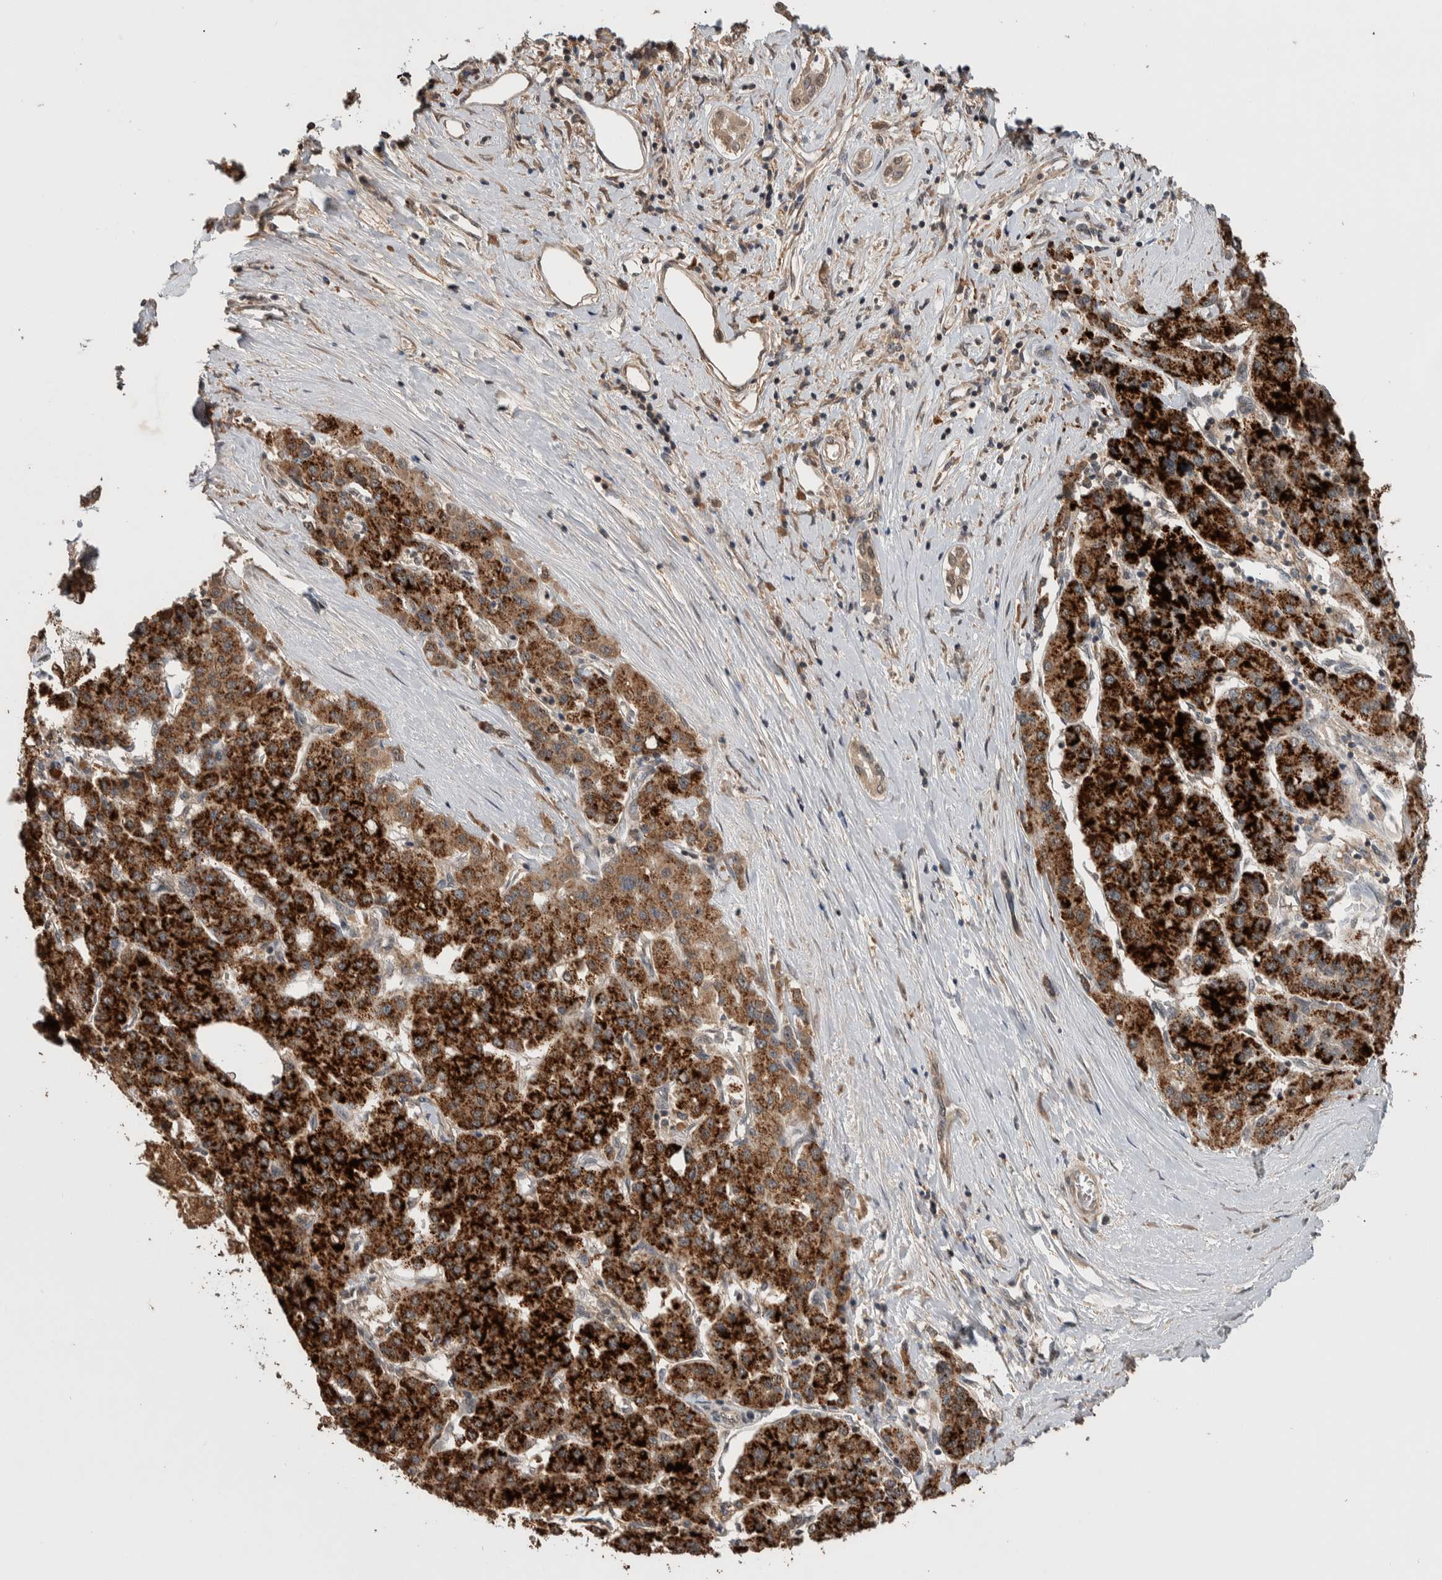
{"staining": {"intensity": "strong", "quantity": ">75%", "location": "cytoplasmic/membranous"}, "tissue": "liver cancer", "cell_type": "Tumor cells", "image_type": "cancer", "snomed": [{"axis": "morphology", "description": "Carcinoma, Hepatocellular, NOS"}, {"axis": "topography", "description": "Liver"}], "caption": "Immunohistochemistry (IHC) of liver cancer shows high levels of strong cytoplasmic/membranous staining in about >75% of tumor cells. The staining is performed using DAB (3,3'-diaminobenzidine) brown chromogen to label protein expression. The nuclei are counter-stained blue using hematoxylin.", "gene": "DVL2", "patient": {"sex": "male", "age": 65}}